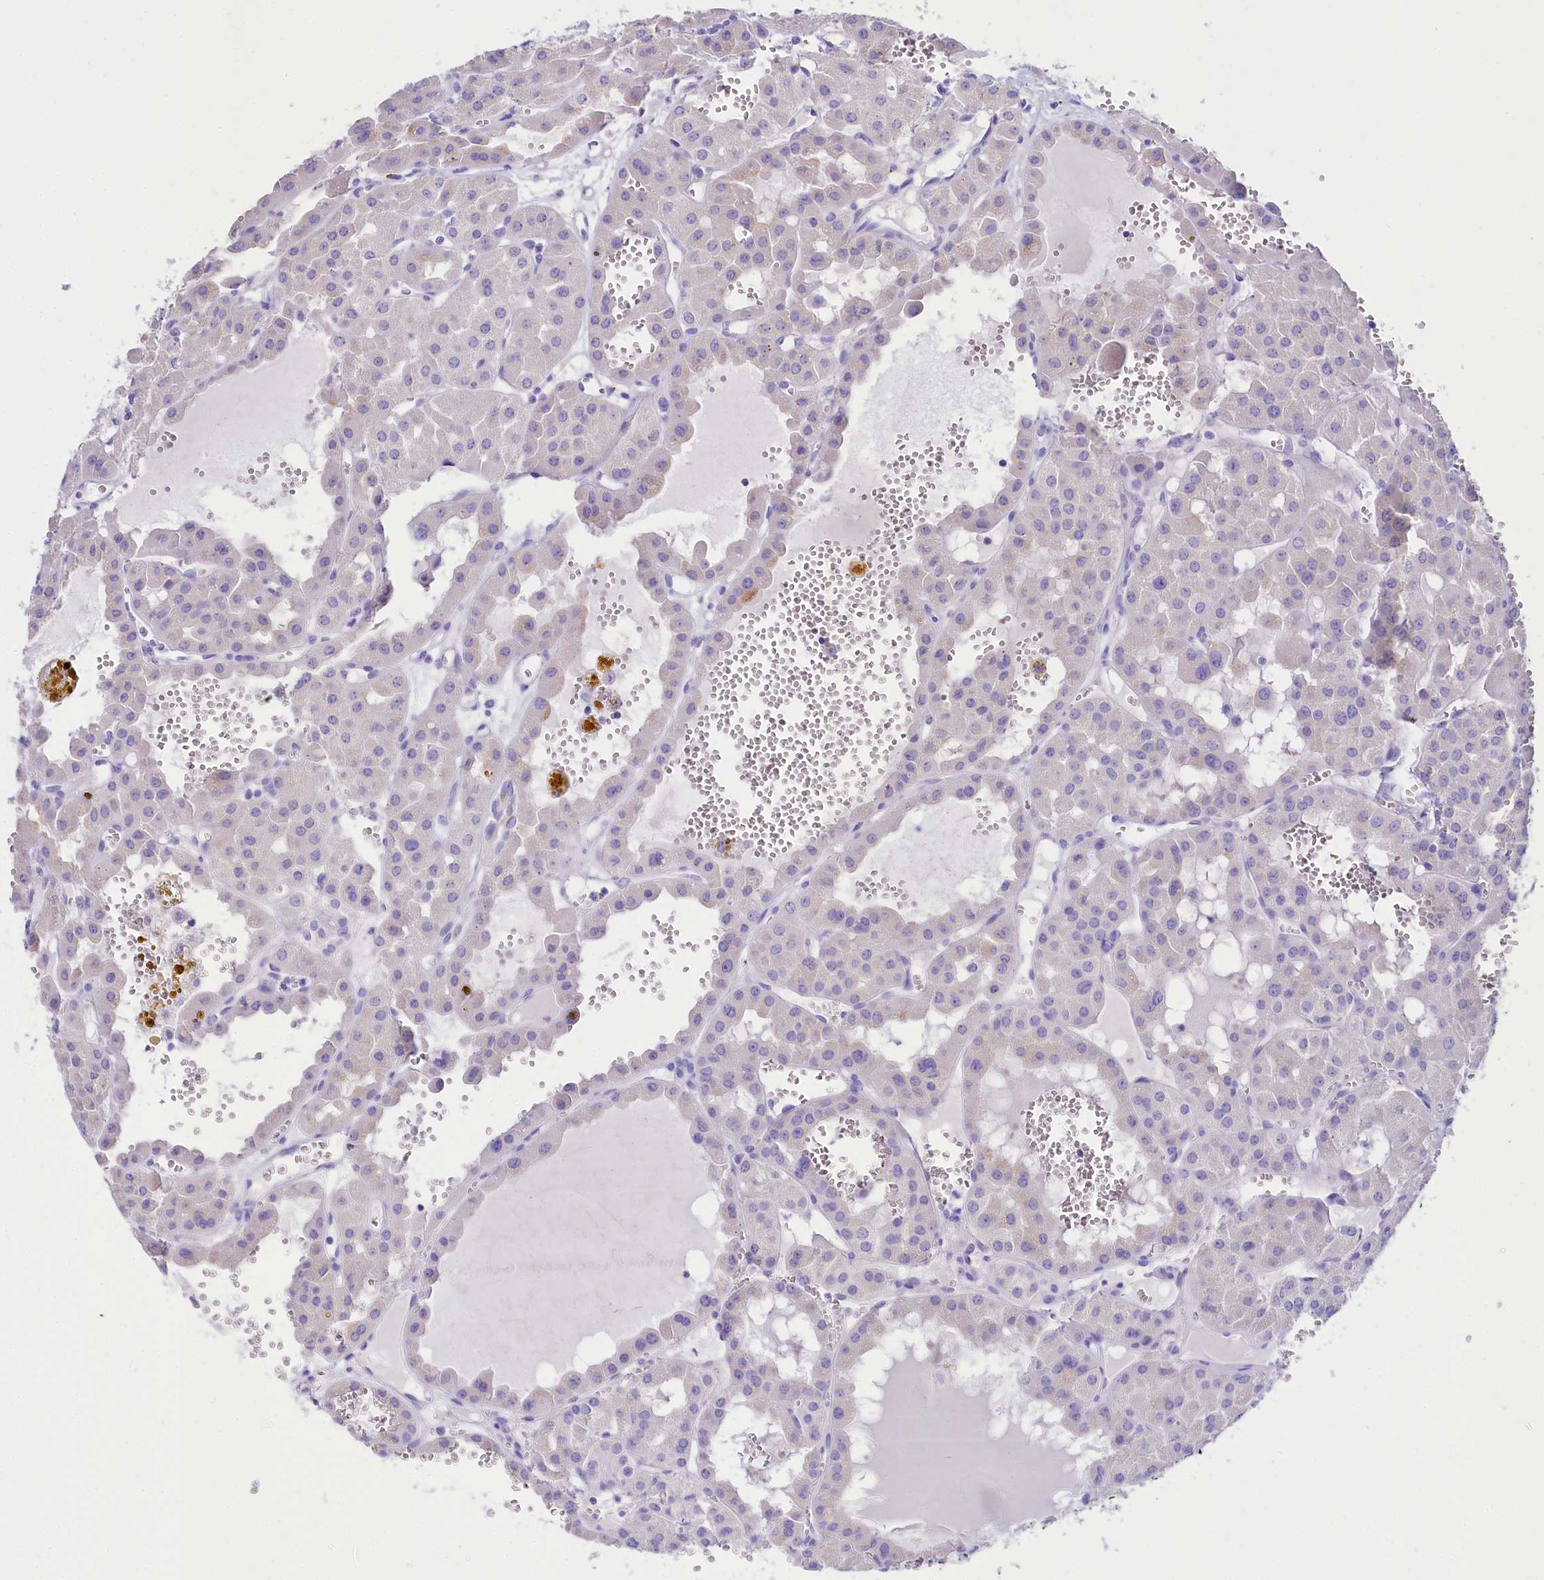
{"staining": {"intensity": "negative", "quantity": "none", "location": "none"}, "tissue": "renal cancer", "cell_type": "Tumor cells", "image_type": "cancer", "snomed": [{"axis": "morphology", "description": "Carcinoma, NOS"}, {"axis": "topography", "description": "Kidney"}], "caption": "Immunohistochemistry of human renal carcinoma shows no staining in tumor cells. (Brightfield microscopy of DAB (3,3'-diaminobenzidine) immunohistochemistry at high magnification).", "gene": "TTC36", "patient": {"sex": "female", "age": 75}}